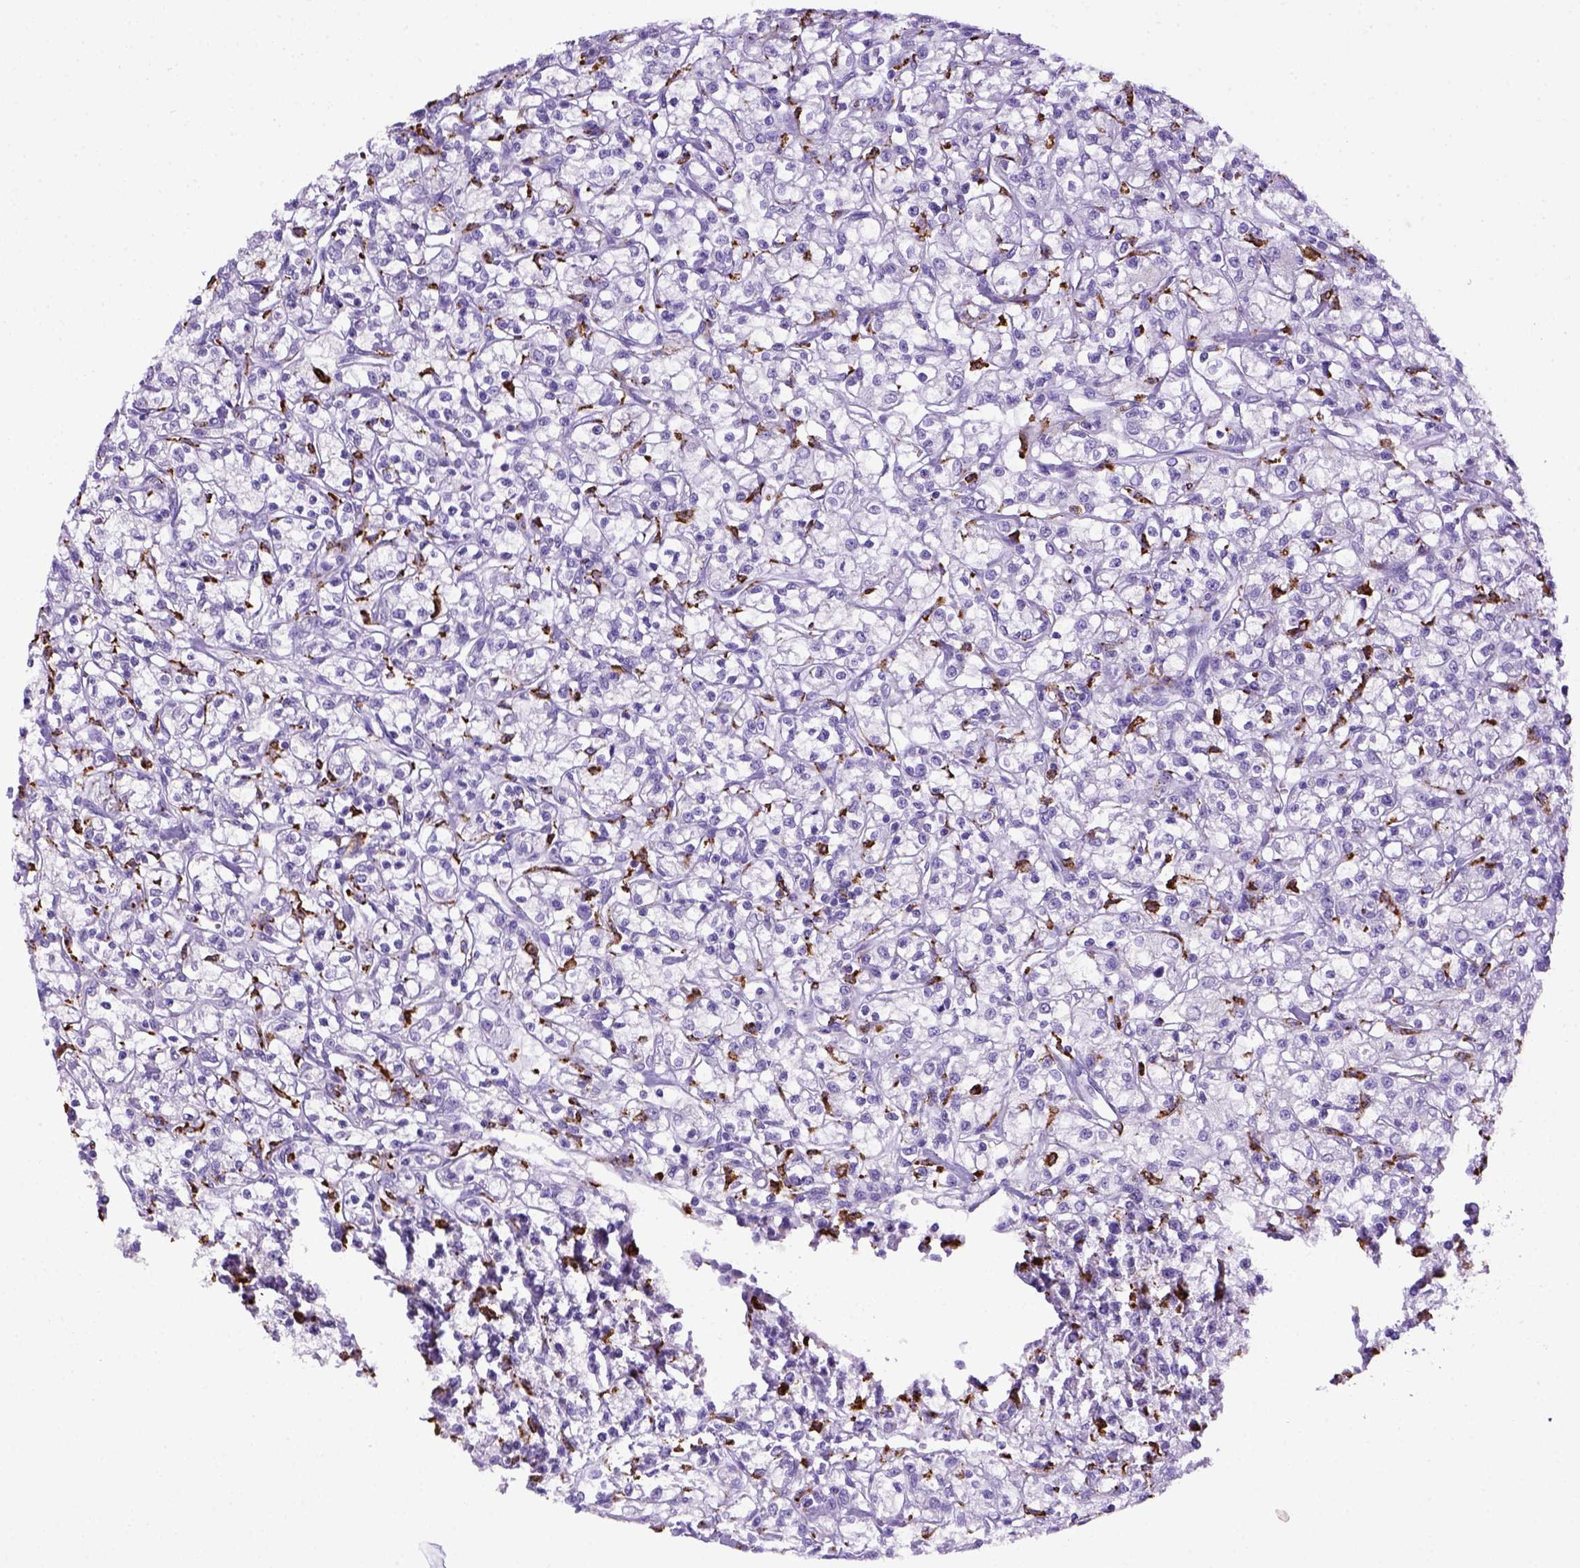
{"staining": {"intensity": "negative", "quantity": "none", "location": "none"}, "tissue": "renal cancer", "cell_type": "Tumor cells", "image_type": "cancer", "snomed": [{"axis": "morphology", "description": "Adenocarcinoma, NOS"}, {"axis": "topography", "description": "Kidney"}], "caption": "Protein analysis of renal cancer reveals no significant expression in tumor cells.", "gene": "CD68", "patient": {"sex": "female", "age": 59}}